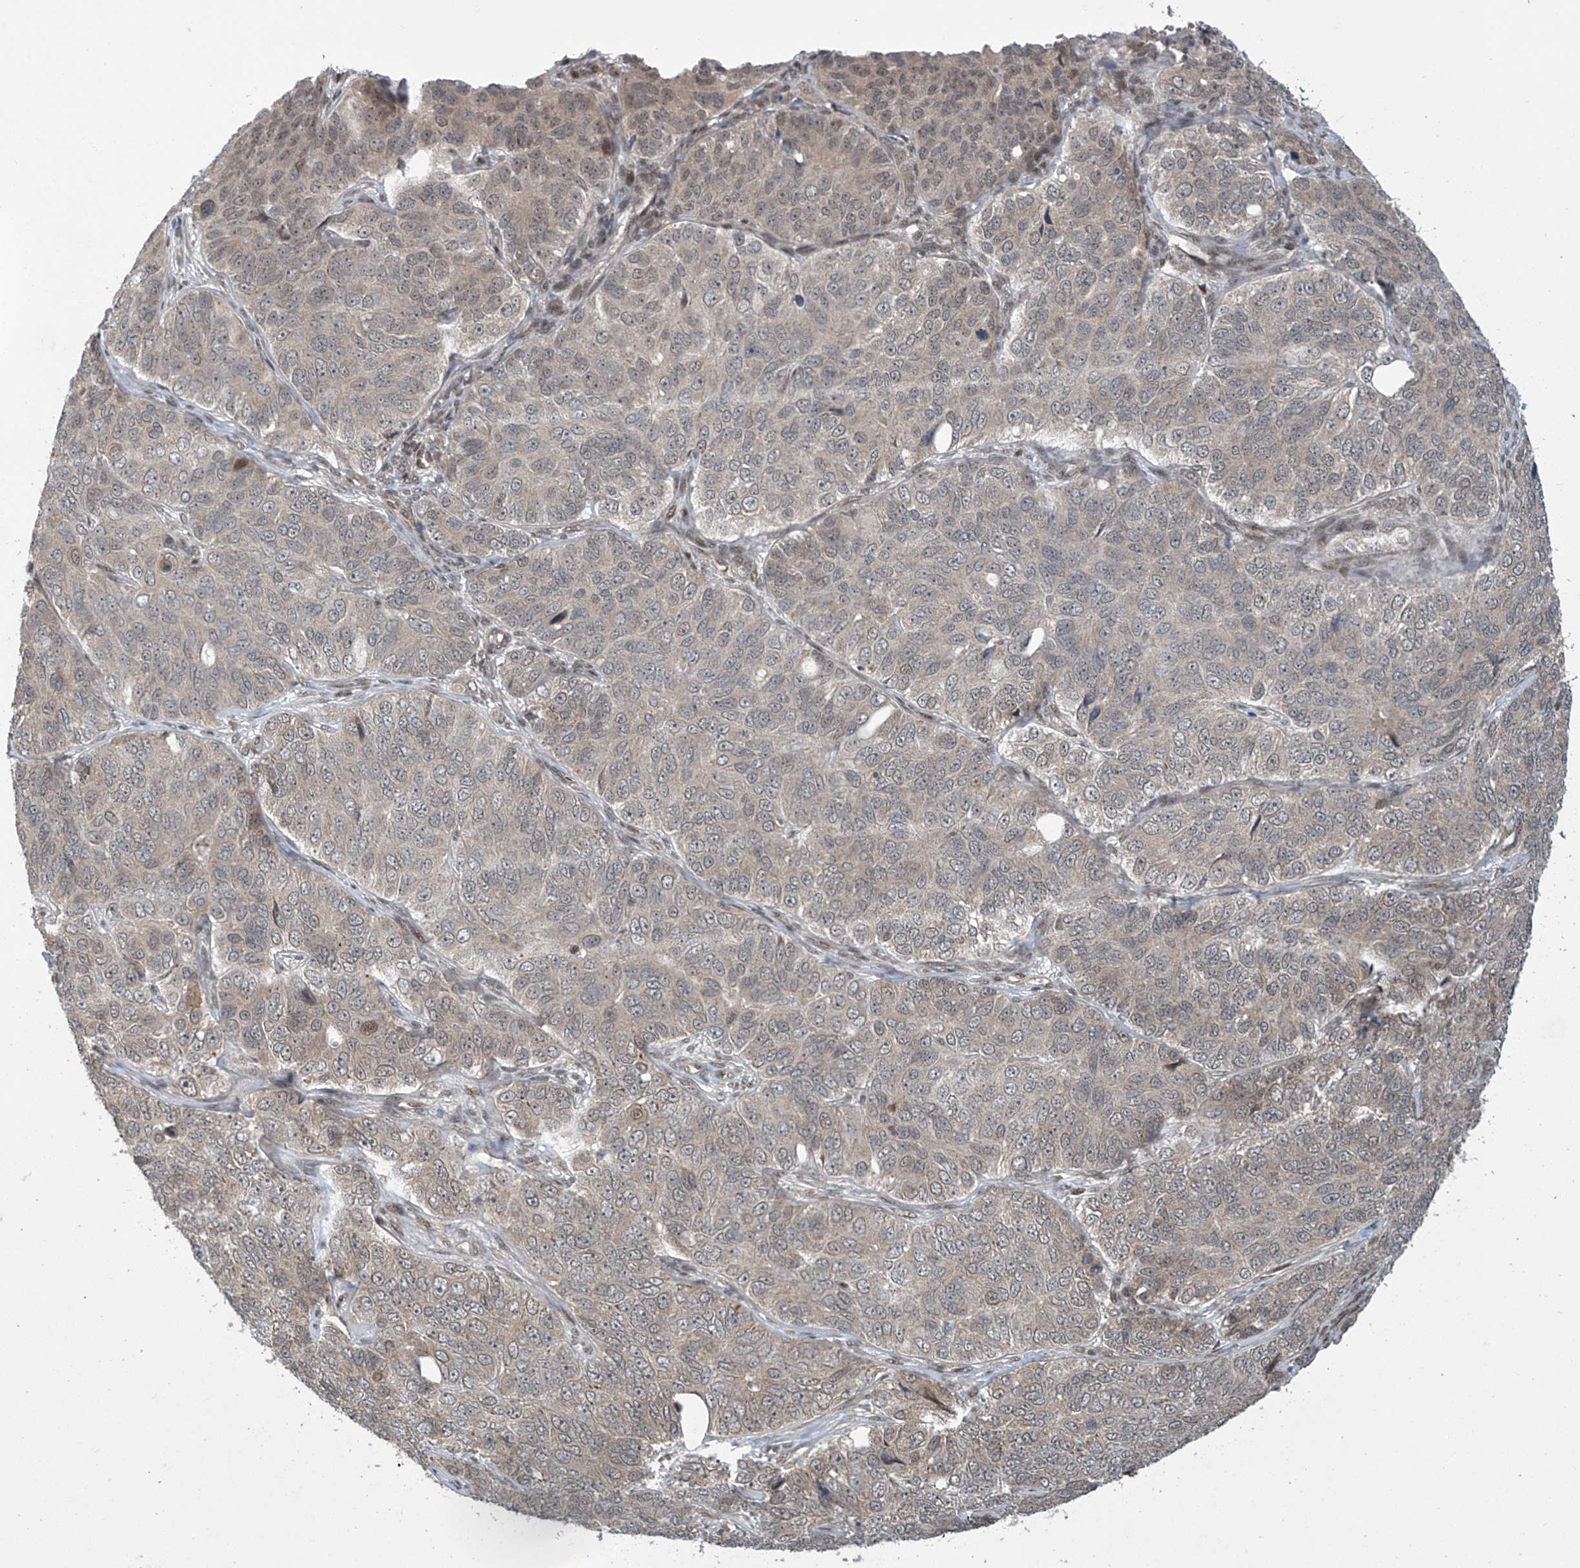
{"staining": {"intensity": "weak", "quantity": "25%-75%", "location": "cytoplasmic/membranous"}, "tissue": "ovarian cancer", "cell_type": "Tumor cells", "image_type": "cancer", "snomed": [{"axis": "morphology", "description": "Carcinoma, endometroid"}, {"axis": "topography", "description": "Ovary"}], "caption": "A low amount of weak cytoplasmic/membranous expression is appreciated in about 25%-75% of tumor cells in ovarian cancer (endometroid carcinoma) tissue. (Brightfield microscopy of DAB IHC at high magnification).", "gene": "ABHD13", "patient": {"sex": "female", "age": 51}}